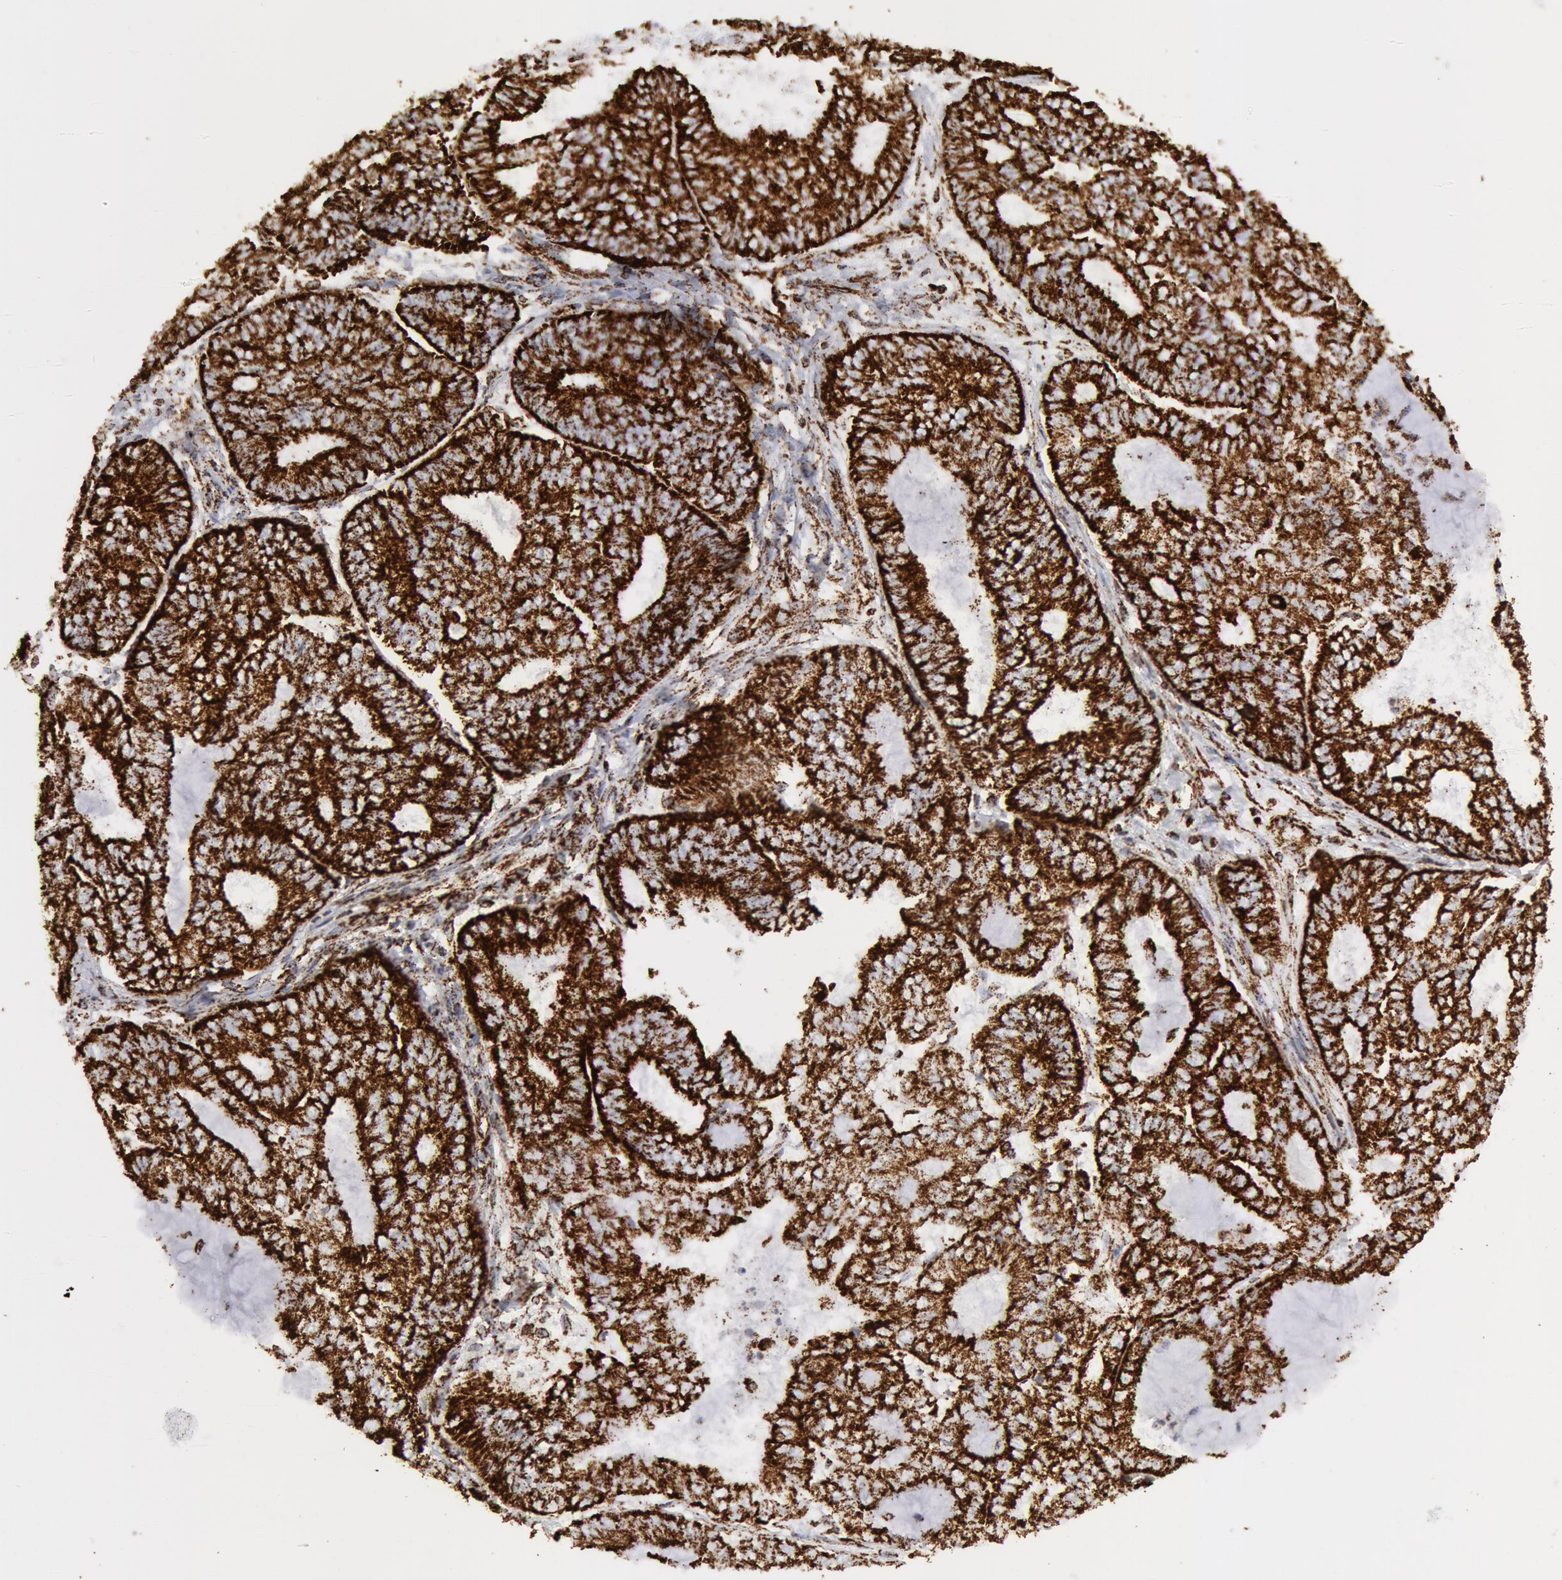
{"staining": {"intensity": "strong", "quantity": ">75%", "location": "cytoplasmic/membranous"}, "tissue": "endometrial cancer", "cell_type": "Tumor cells", "image_type": "cancer", "snomed": [{"axis": "morphology", "description": "Adenocarcinoma, NOS"}, {"axis": "topography", "description": "Endometrium"}], "caption": "Protein staining by IHC reveals strong cytoplasmic/membranous positivity in about >75% of tumor cells in endometrial cancer (adenocarcinoma).", "gene": "ATP5F1B", "patient": {"sex": "female", "age": 59}}